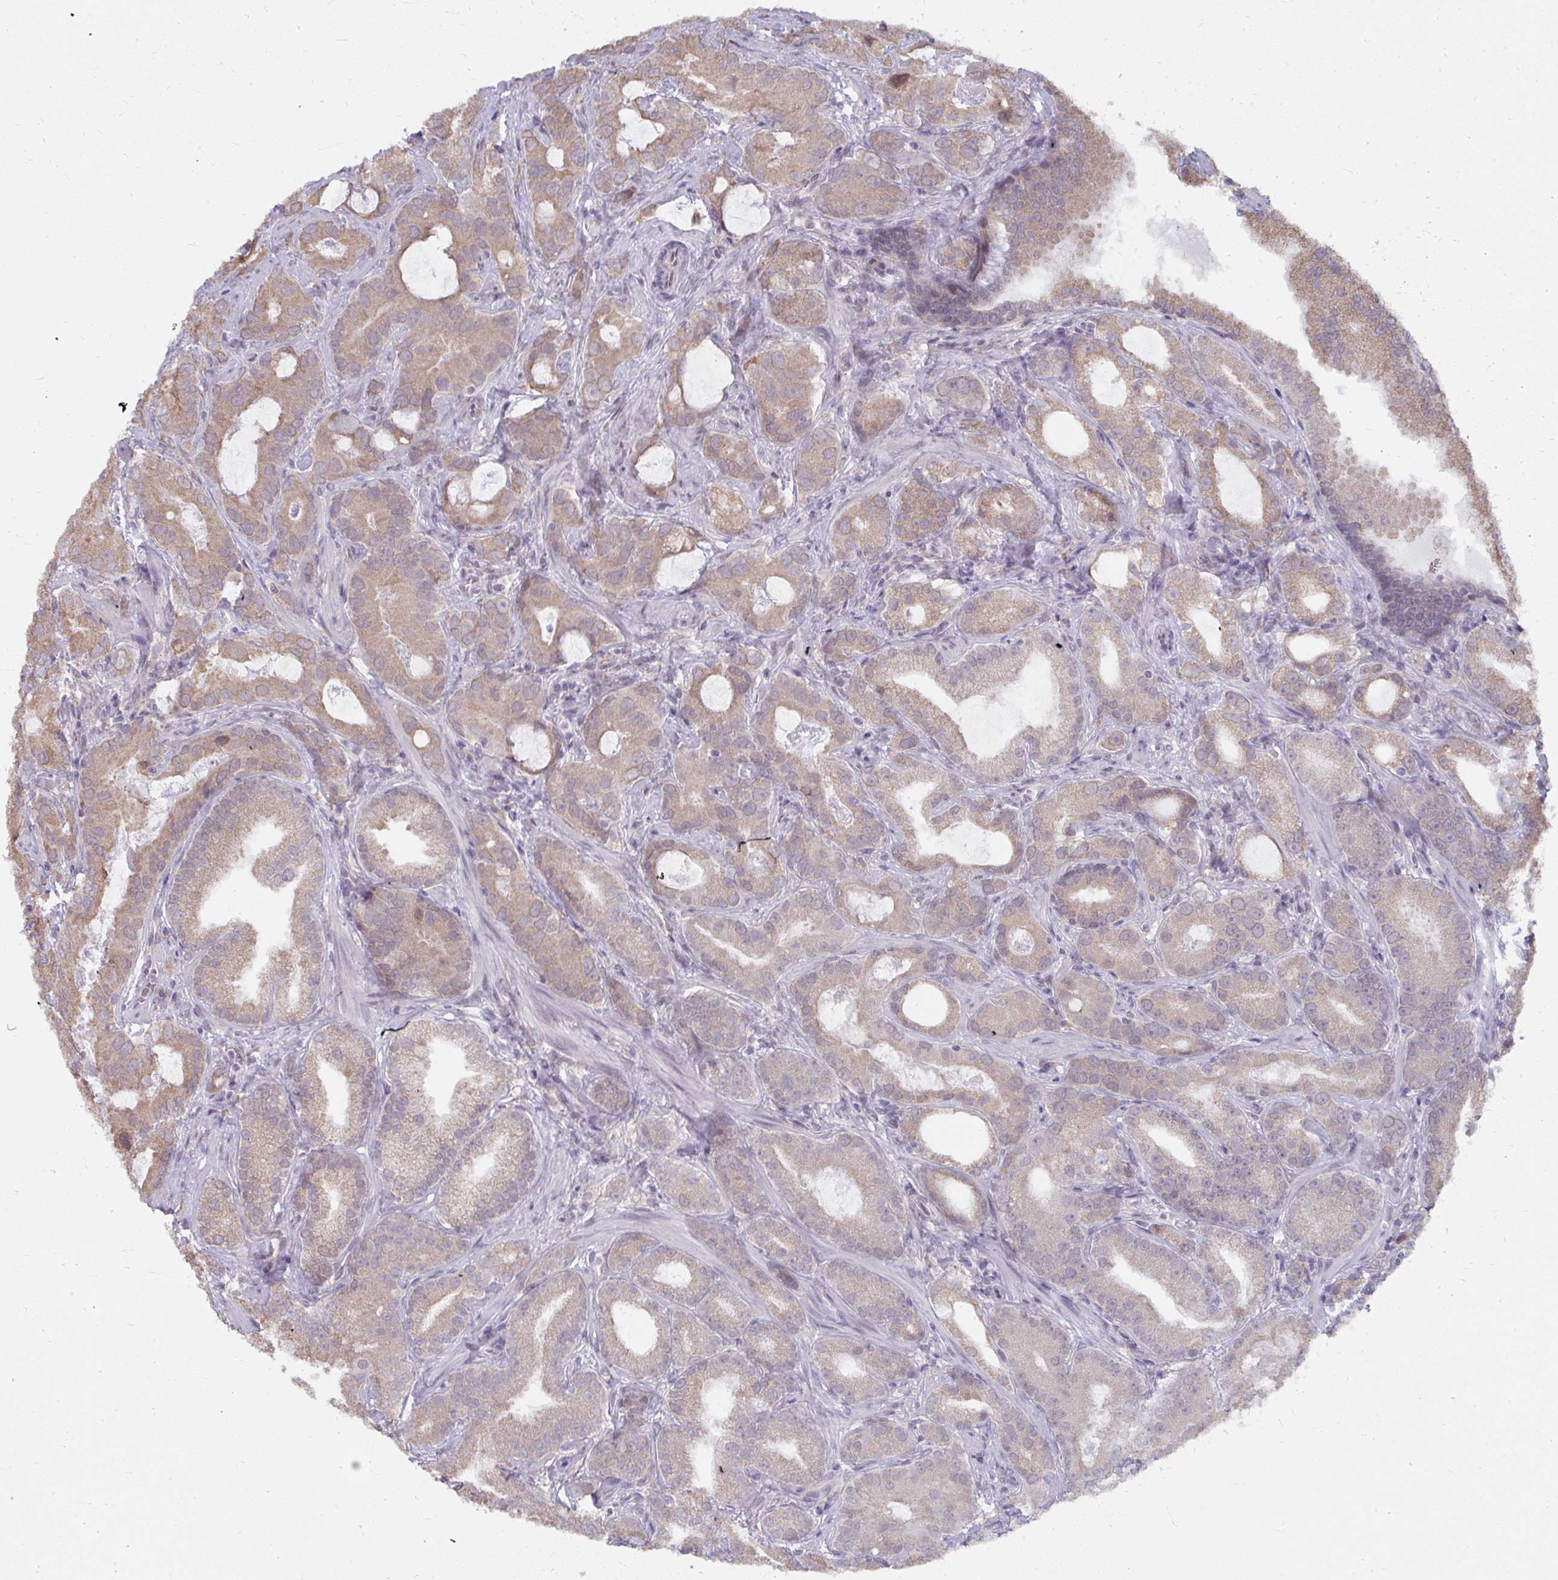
{"staining": {"intensity": "weak", "quantity": "25%-75%", "location": "cytoplasmic/membranous"}, "tissue": "prostate cancer", "cell_type": "Tumor cells", "image_type": "cancer", "snomed": [{"axis": "morphology", "description": "Adenocarcinoma, High grade"}, {"axis": "topography", "description": "Prostate"}], "caption": "An immunohistochemistry (IHC) micrograph of neoplastic tissue is shown. Protein staining in brown labels weak cytoplasmic/membranous positivity in prostate cancer (adenocarcinoma (high-grade)) within tumor cells.", "gene": "NMNAT1", "patient": {"sex": "male", "age": 65}}